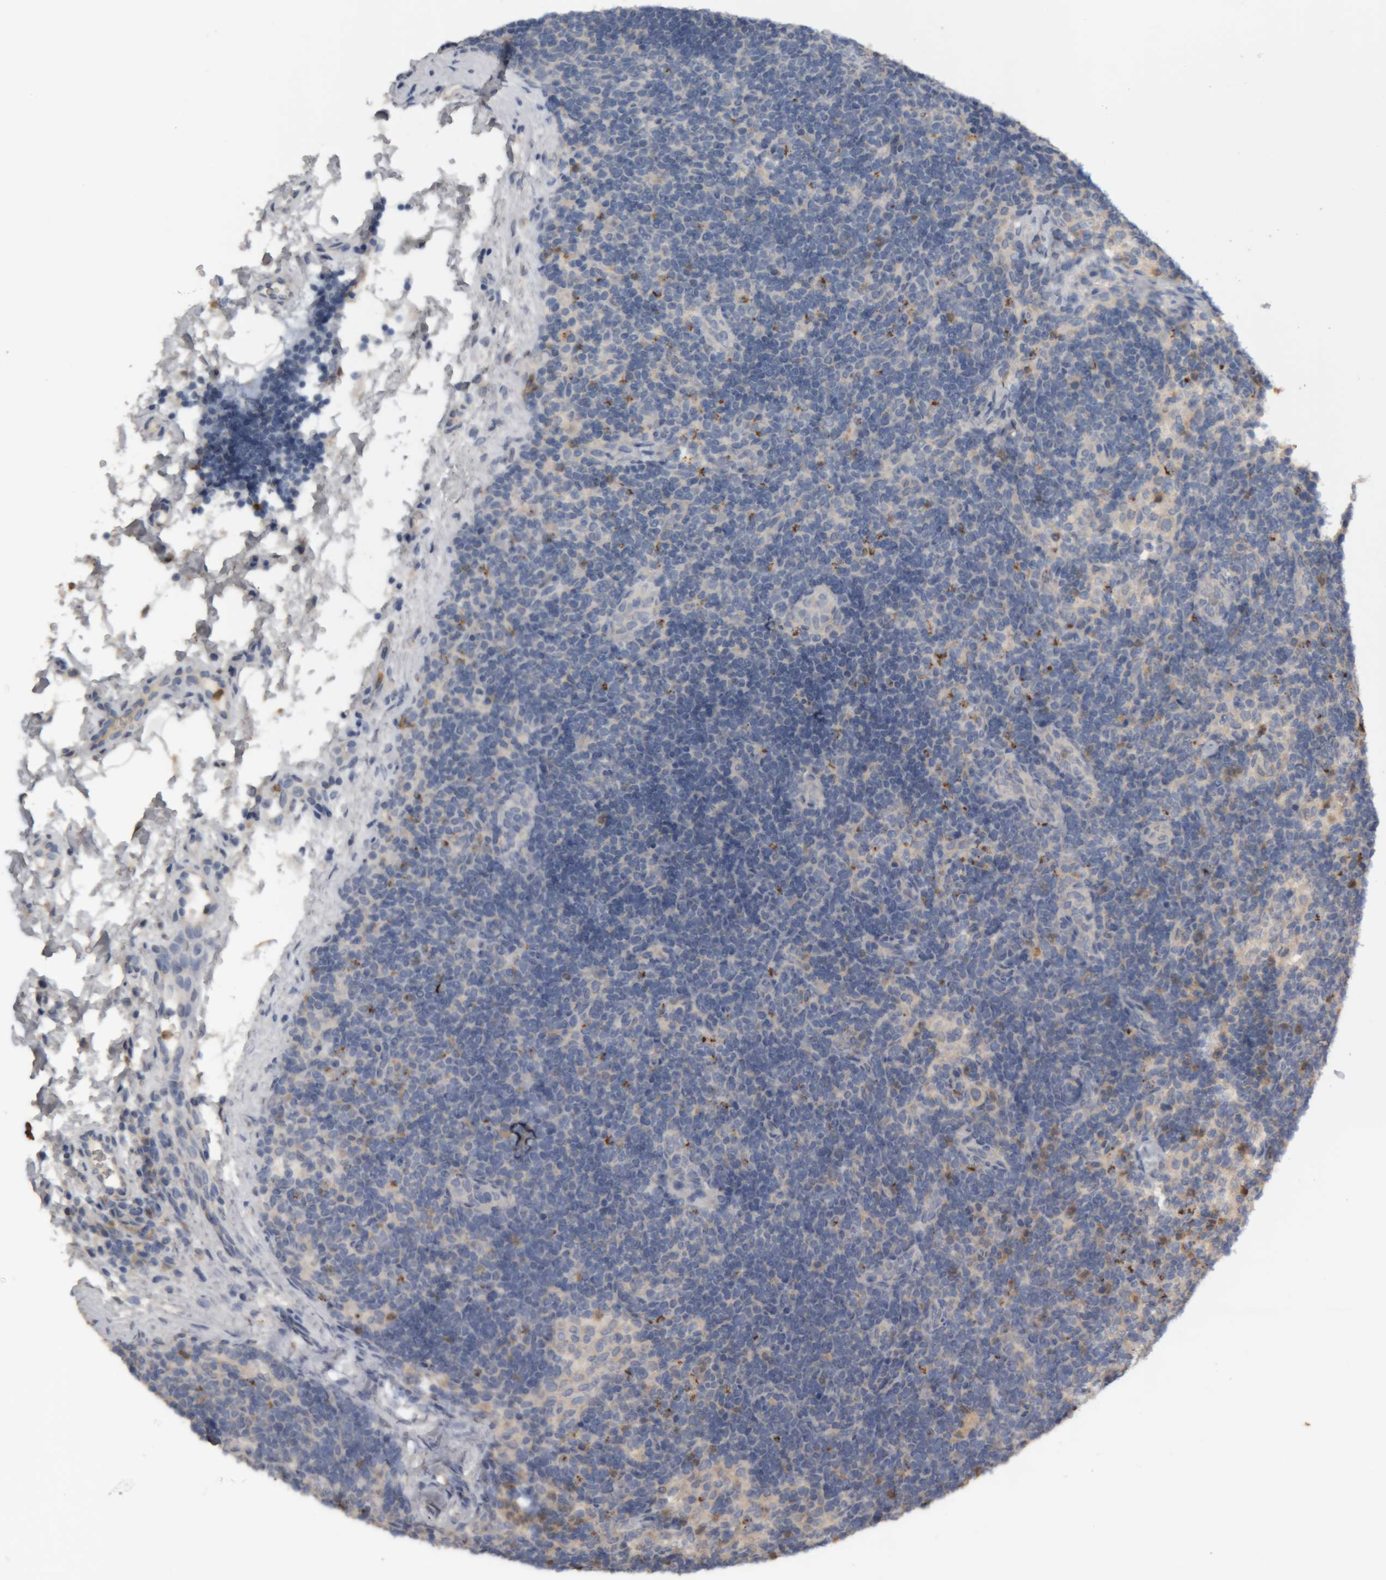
{"staining": {"intensity": "negative", "quantity": "none", "location": "none"}, "tissue": "lymph node", "cell_type": "Germinal center cells", "image_type": "normal", "snomed": [{"axis": "morphology", "description": "Normal tissue, NOS"}, {"axis": "topography", "description": "Lymph node"}], "caption": "Germinal center cells show no significant protein expression in benign lymph node.", "gene": "TMED7", "patient": {"sex": "female", "age": 22}}